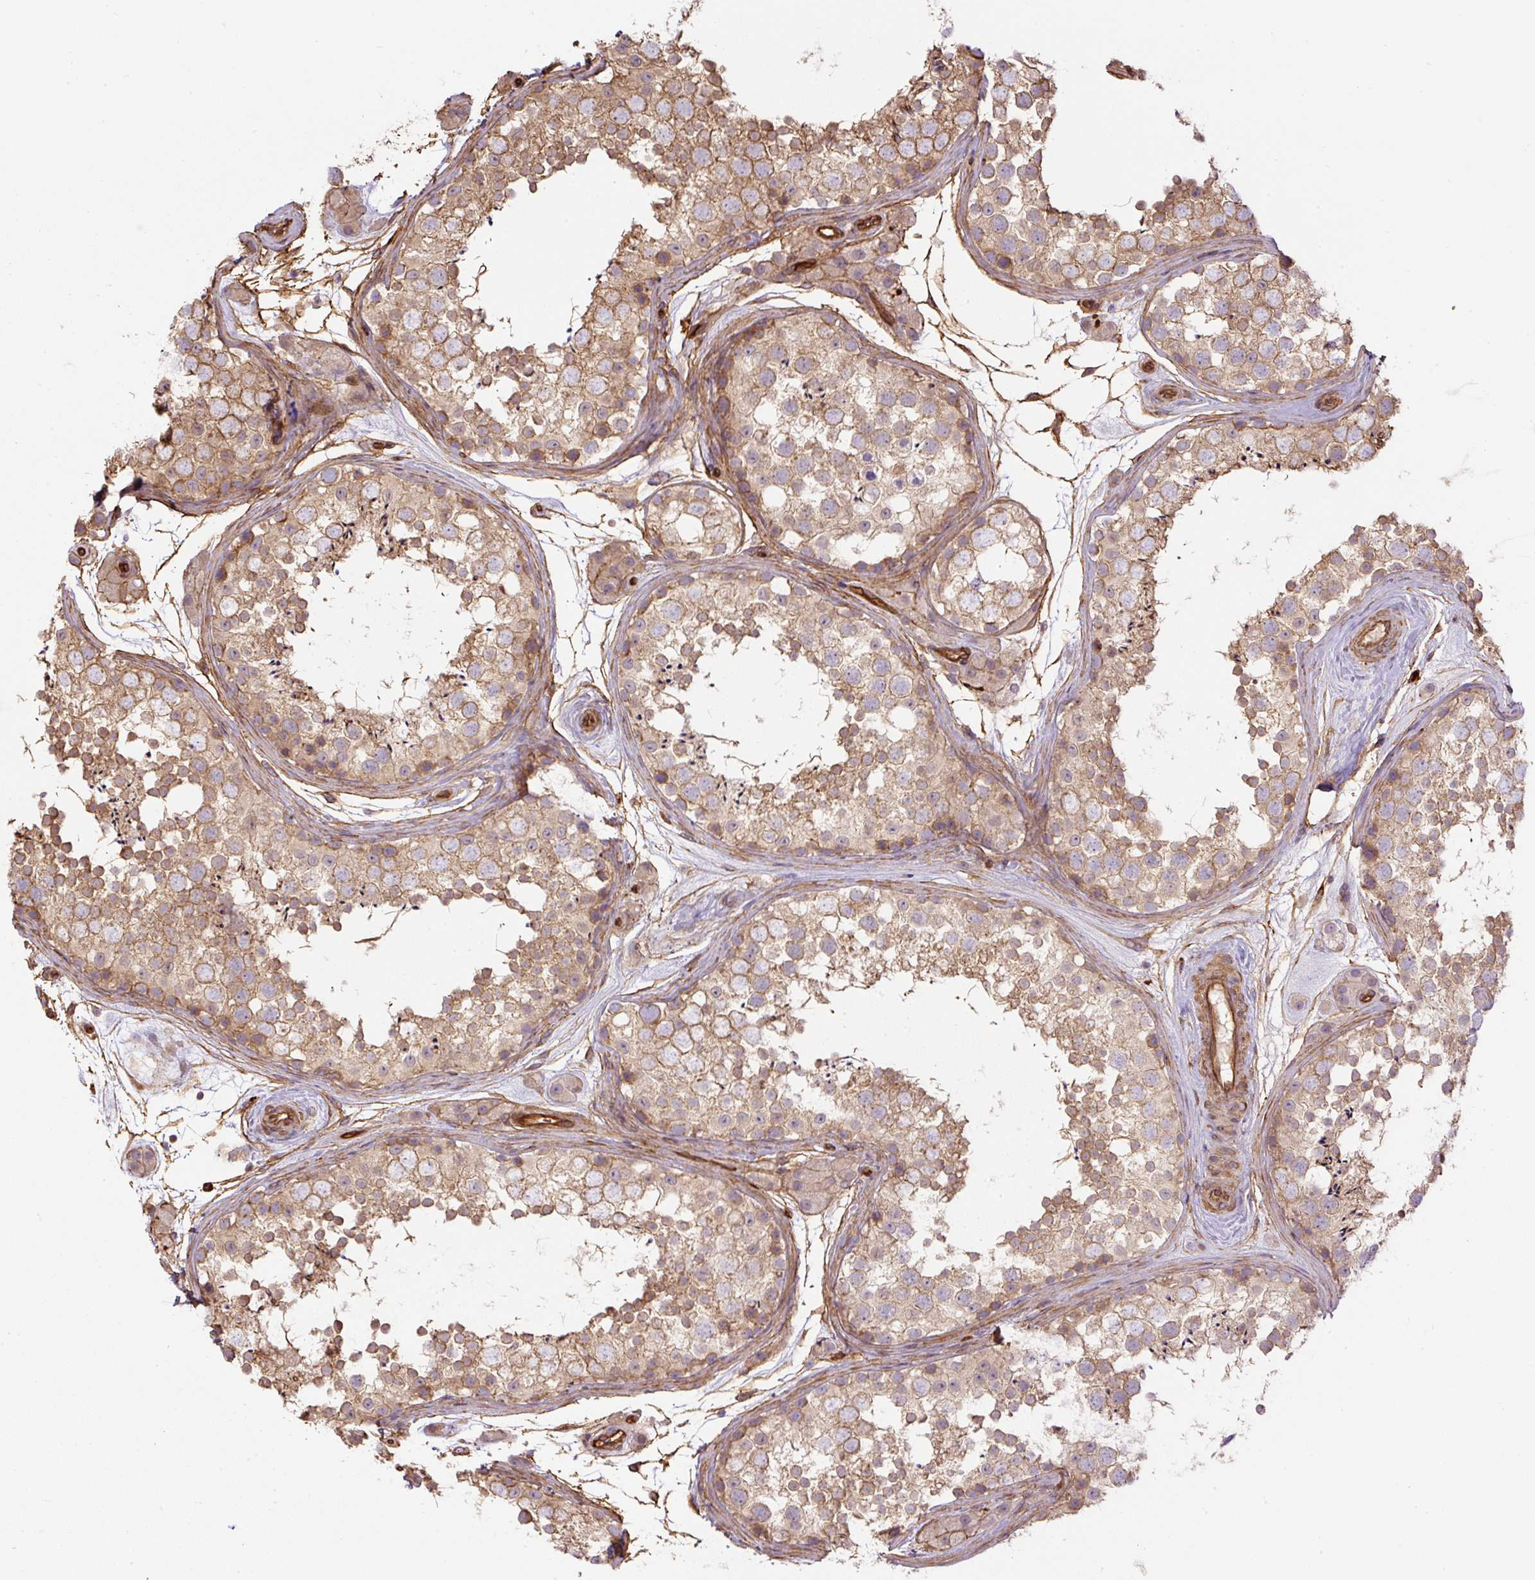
{"staining": {"intensity": "moderate", "quantity": ">75%", "location": "cytoplasmic/membranous"}, "tissue": "testis", "cell_type": "Cells in seminiferous ducts", "image_type": "normal", "snomed": [{"axis": "morphology", "description": "Normal tissue, NOS"}, {"axis": "topography", "description": "Testis"}], "caption": "High-magnification brightfield microscopy of normal testis stained with DAB (brown) and counterstained with hematoxylin (blue). cells in seminiferous ducts exhibit moderate cytoplasmic/membranous staining is present in about>75% of cells.", "gene": "B3GALT5", "patient": {"sex": "male", "age": 41}}